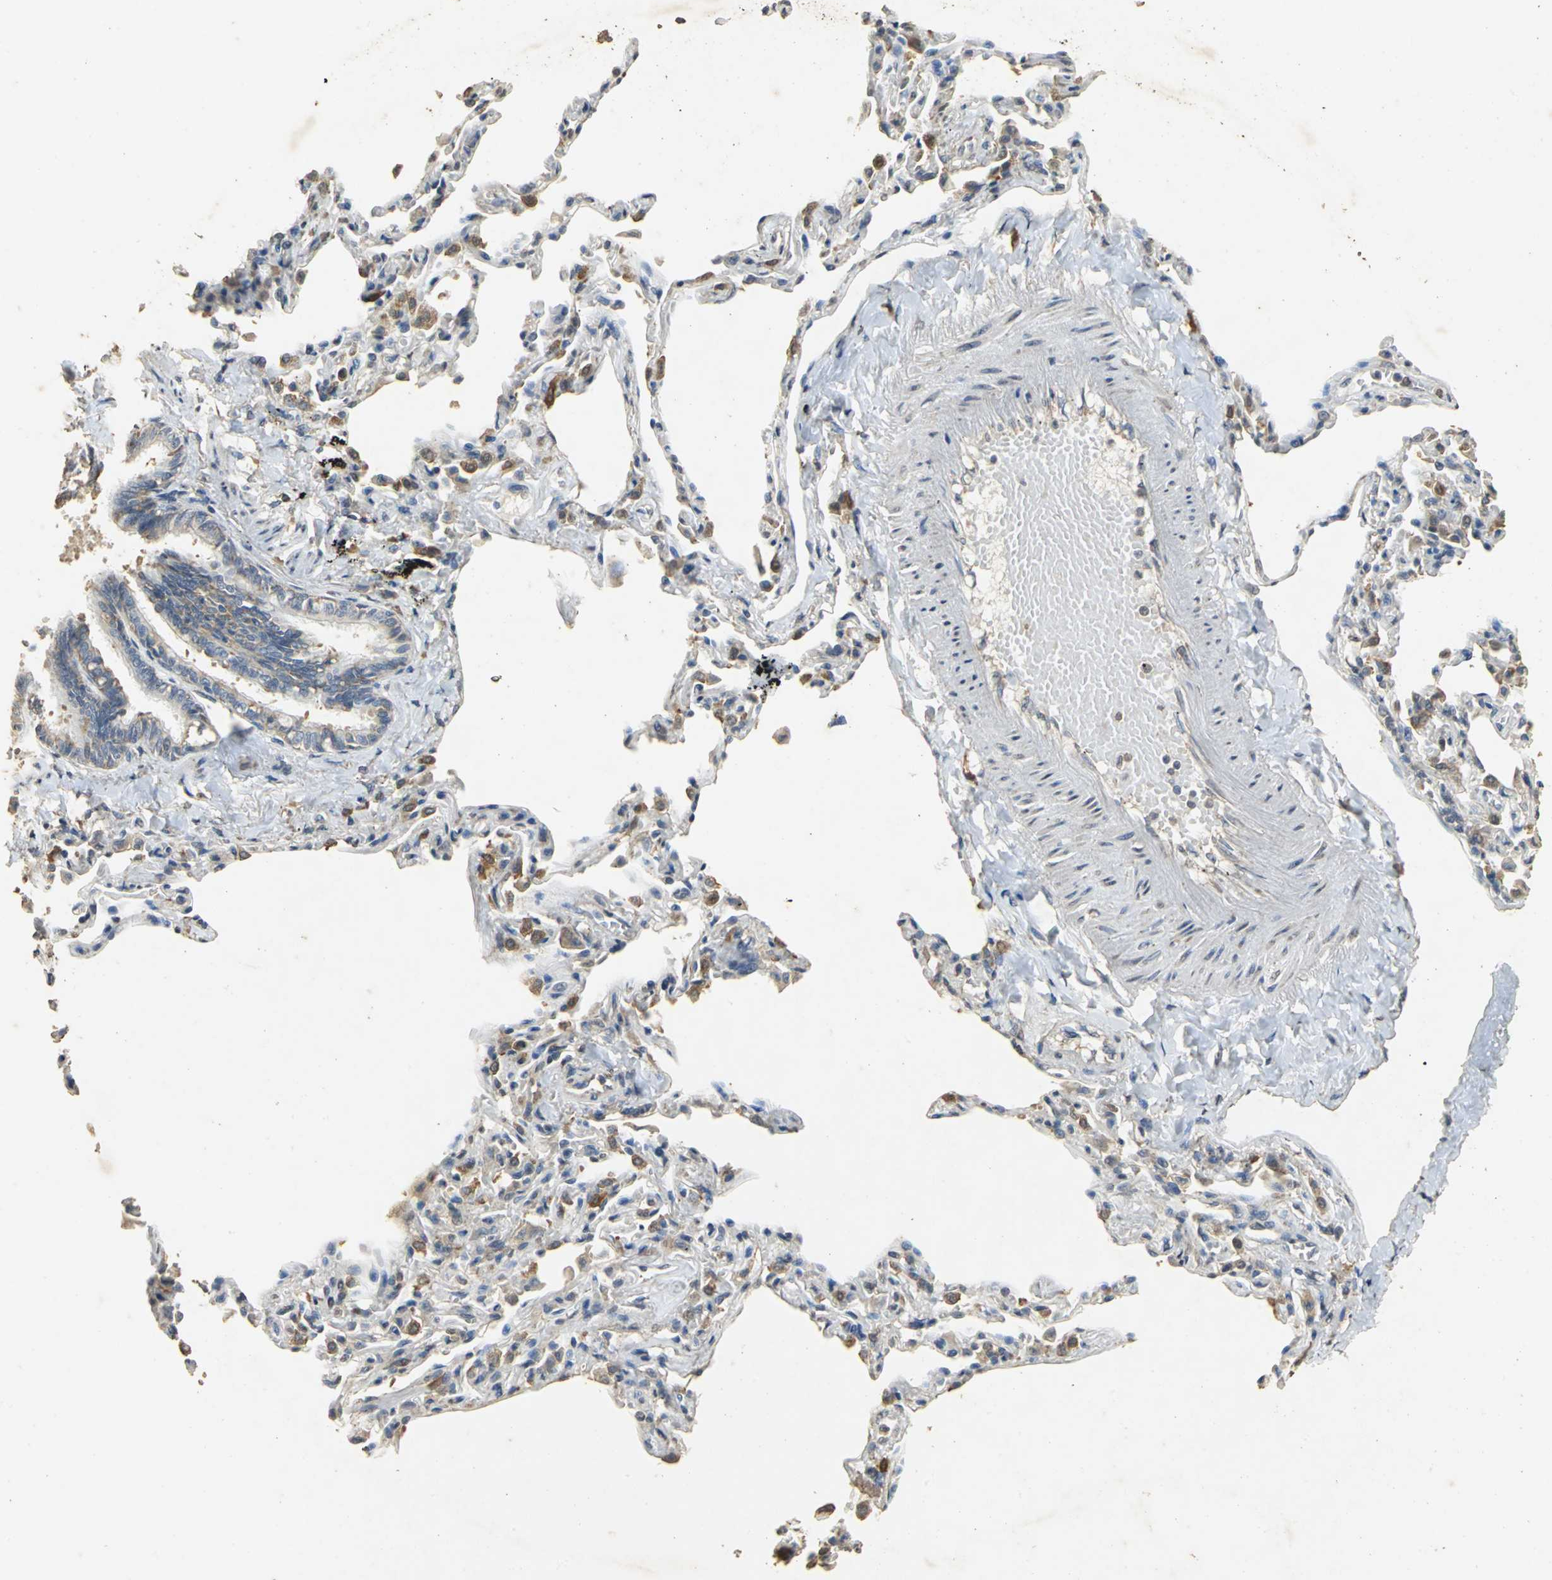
{"staining": {"intensity": "moderate", "quantity": "25%-75%", "location": "cytoplasmic/membranous"}, "tissue": "bronchus", "cell_type": "Respiratory epithelial cells", "image_type": "normal", "snomed": [{"axis": "morphology", "description": "Normal tissue, NOS"}, {"axis": "topography", "description": "Lung"}], "caption": "Brown immunohistochemical staining in normal human bronchus exhibits moderate cytoplasmic/membranous positivity in about 25%-75% of respiratory epithelial cells. The staining was performed using DAB to visualize the protein expression in brown, while the nuclei were stained in blue with hematoxylin (Magnification: 20x).", "gene": "ACSL4", "patient": {"sex": "male", "age": 64}}